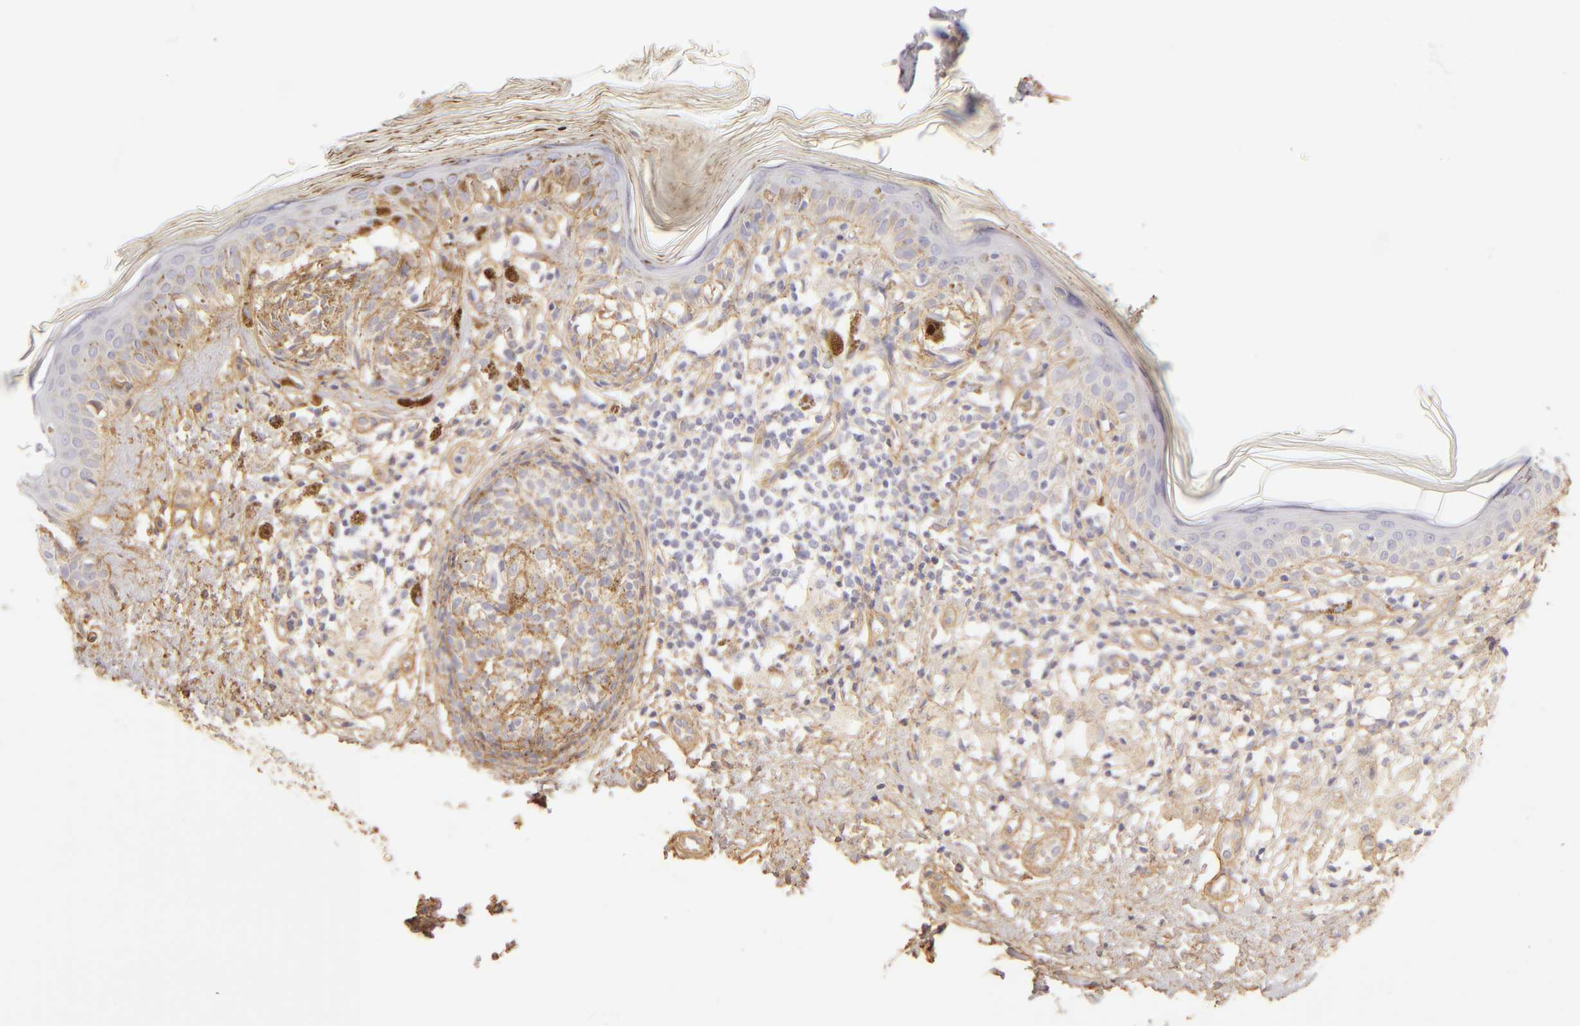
{"staining": {"intensity": "weak", "quantity": ">75%", "location": "cytoplasmic/membranous"}, "tissue": "melanoma", "cell_type": "Tumor cells", "image_type": "cancer", "snomed": [{"axis": "morphology", "description": "Malignant melanoma, NOS"}, {"axis": "topography", "description": "Skin"}], "caption": "Human melanoma stained for a protein (brown) exhibits weak cytoplasmic/membranous positive expression in approximately >75% of tumor cells.", "gene": "COL4A1", "patient": {"sex": "male", "age": 88}}